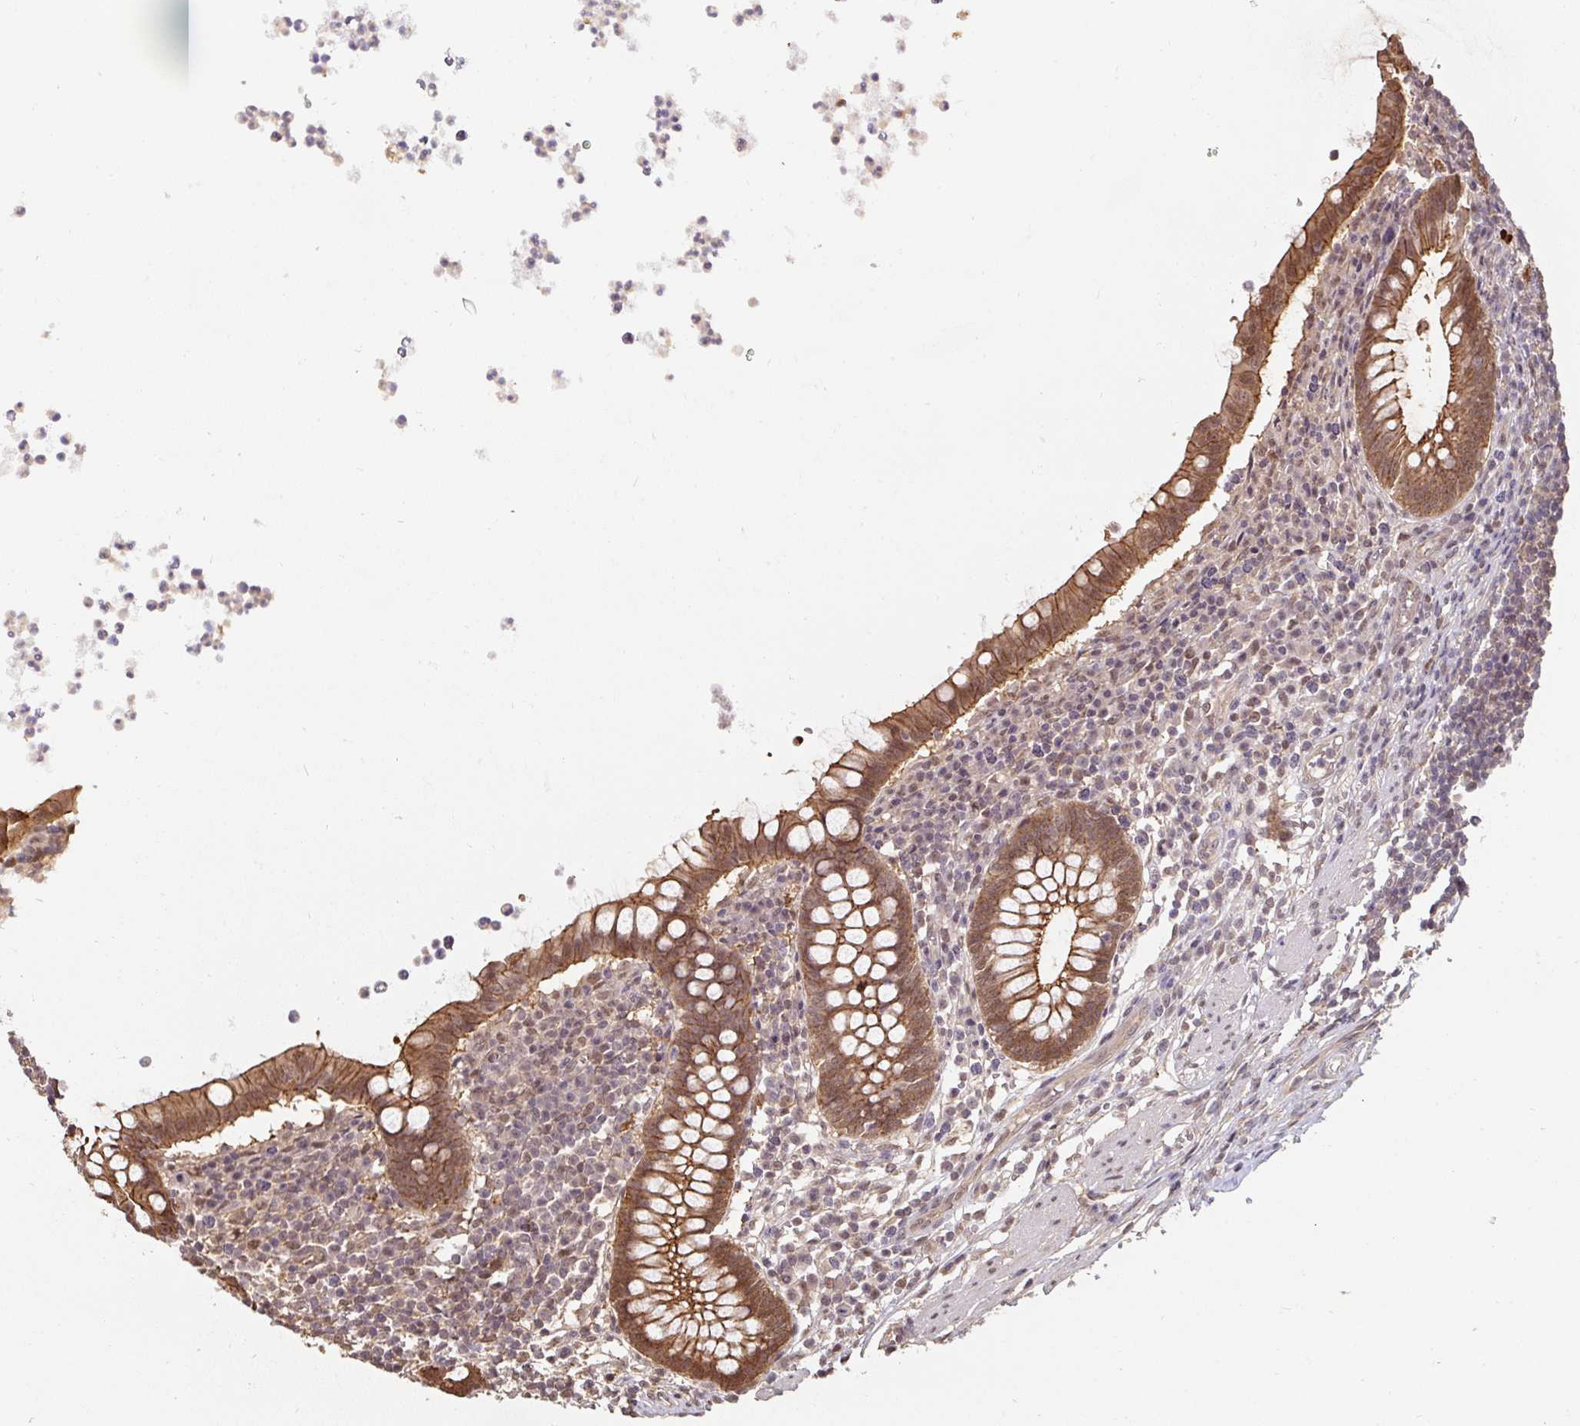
{"staining": {"intensity": "moderate", "quantity": ">75%", "location": "cytoplasmic/membranous,nuclear"}, "tissue": "appendix", "cell_type": "Glandular cells", "image_type": "normal", "snomed": [{"axis": "morphology", "description": "Normal tissue, NOS"}, {"axis": "topography", "description": "Appendix"}], "caption": "Immunohistochemistry (IHC) staining of unremarkable appendix, which demonstrates medium levels of moderate cytoplasmic/membranous,nuclear positivity in approximately >75% of glandular cells indicating moderate cytoplasmic/membranous,nuclear protein staining. The staining was performed using DAB (brown) for protein detection and nuclei were counterstained in hematoxylin (blue).", "gene": "ST13", "patient": {"sex": "female", "age": 56}}